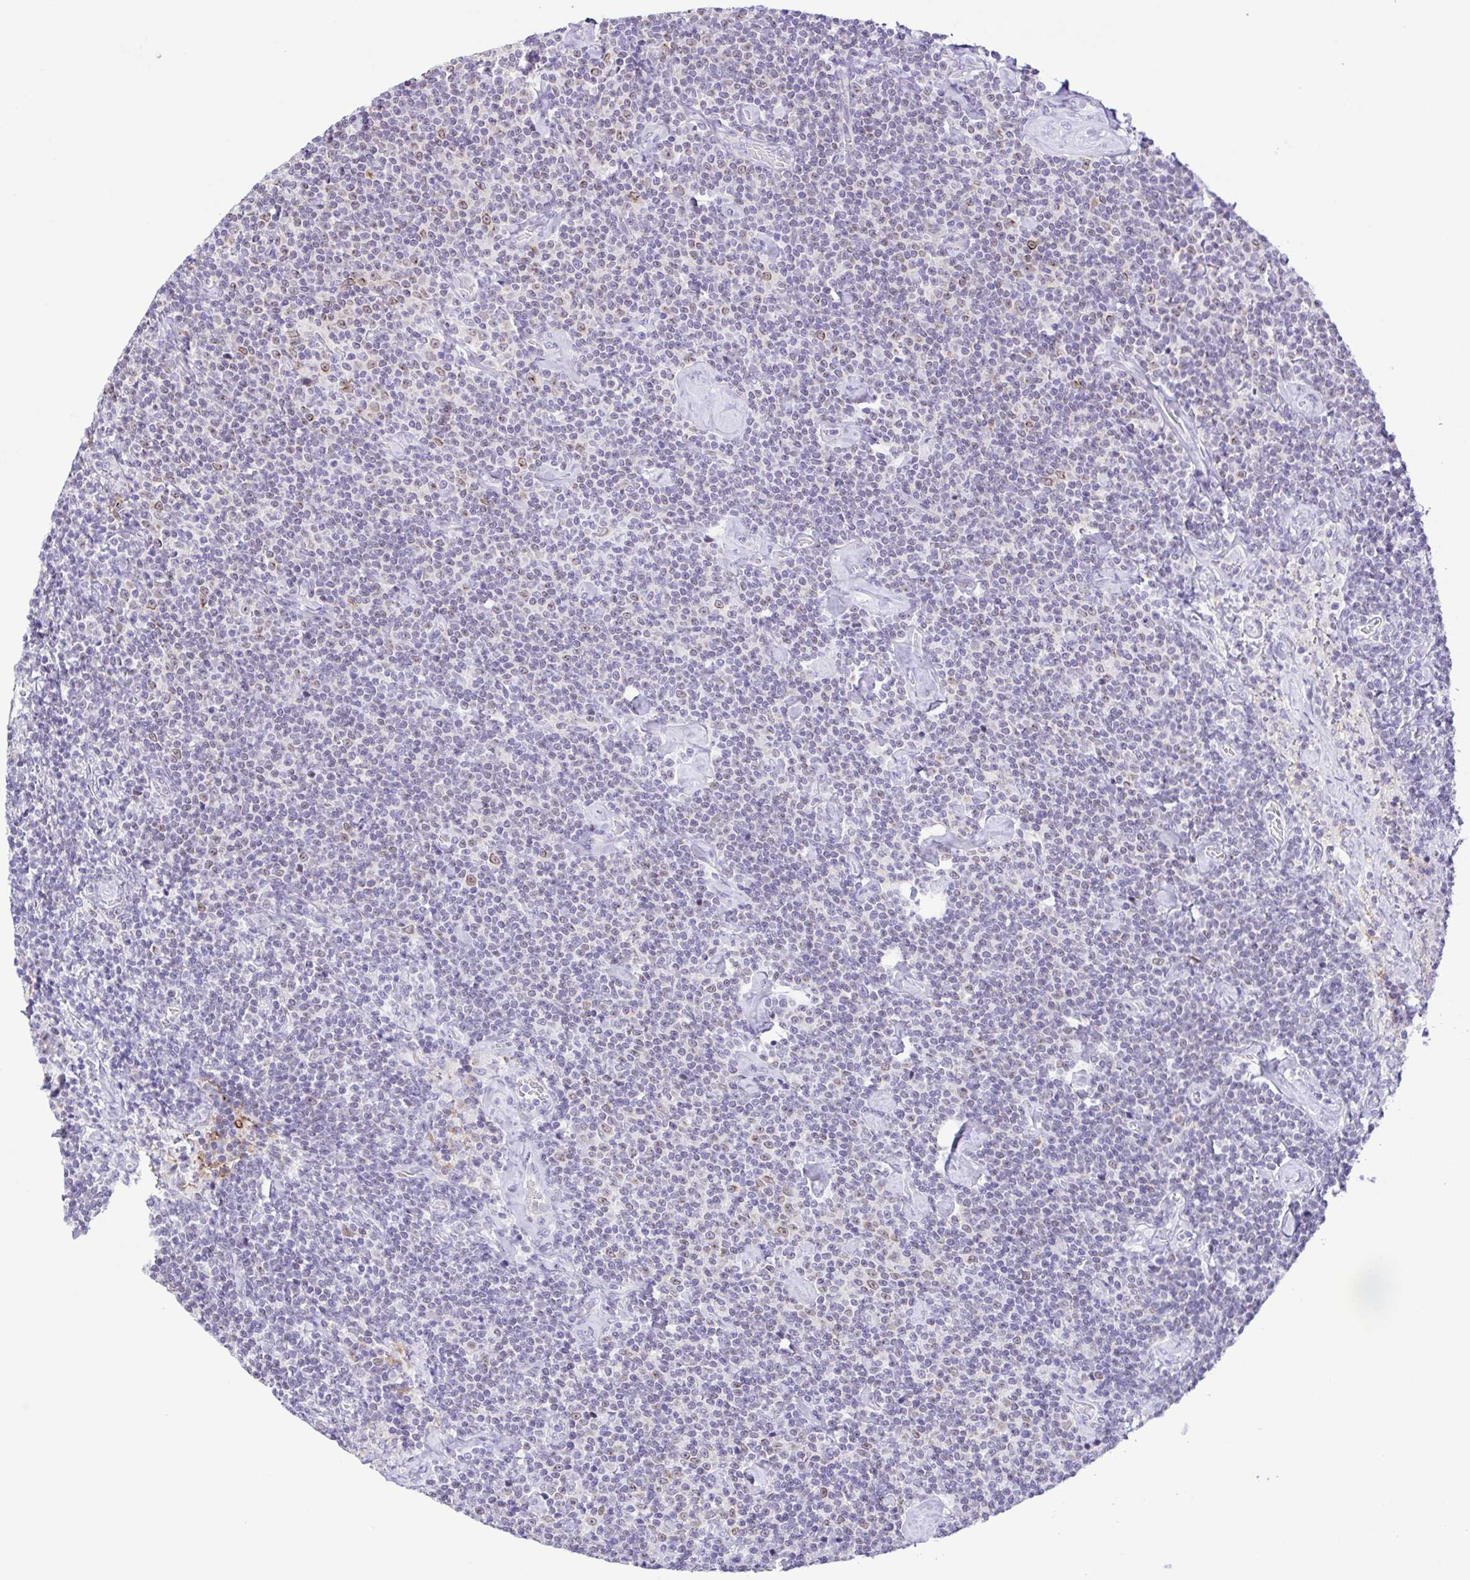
{"staining": {"intensity": "negative", "quantity": "none", "location": "none"}, "tissue": "lymphoma", "cell_type": "Tumor cells", "image_type": "cancer", "snomed": [{"axis": "morphology", "description": "Malignant lymphoma, non-Hodgkin's type, Low grade"}, {"axis": "topography", "description": "Lymph node"}], "caption": "The immunohistochemistry photomicrograph has no significant expression in tumor cells of malignant lymphoma, non-Hodgkin's type (low-grade) tissue.", "gene": "DCLK2", "patient": {"sex": "male", "age": 81}}